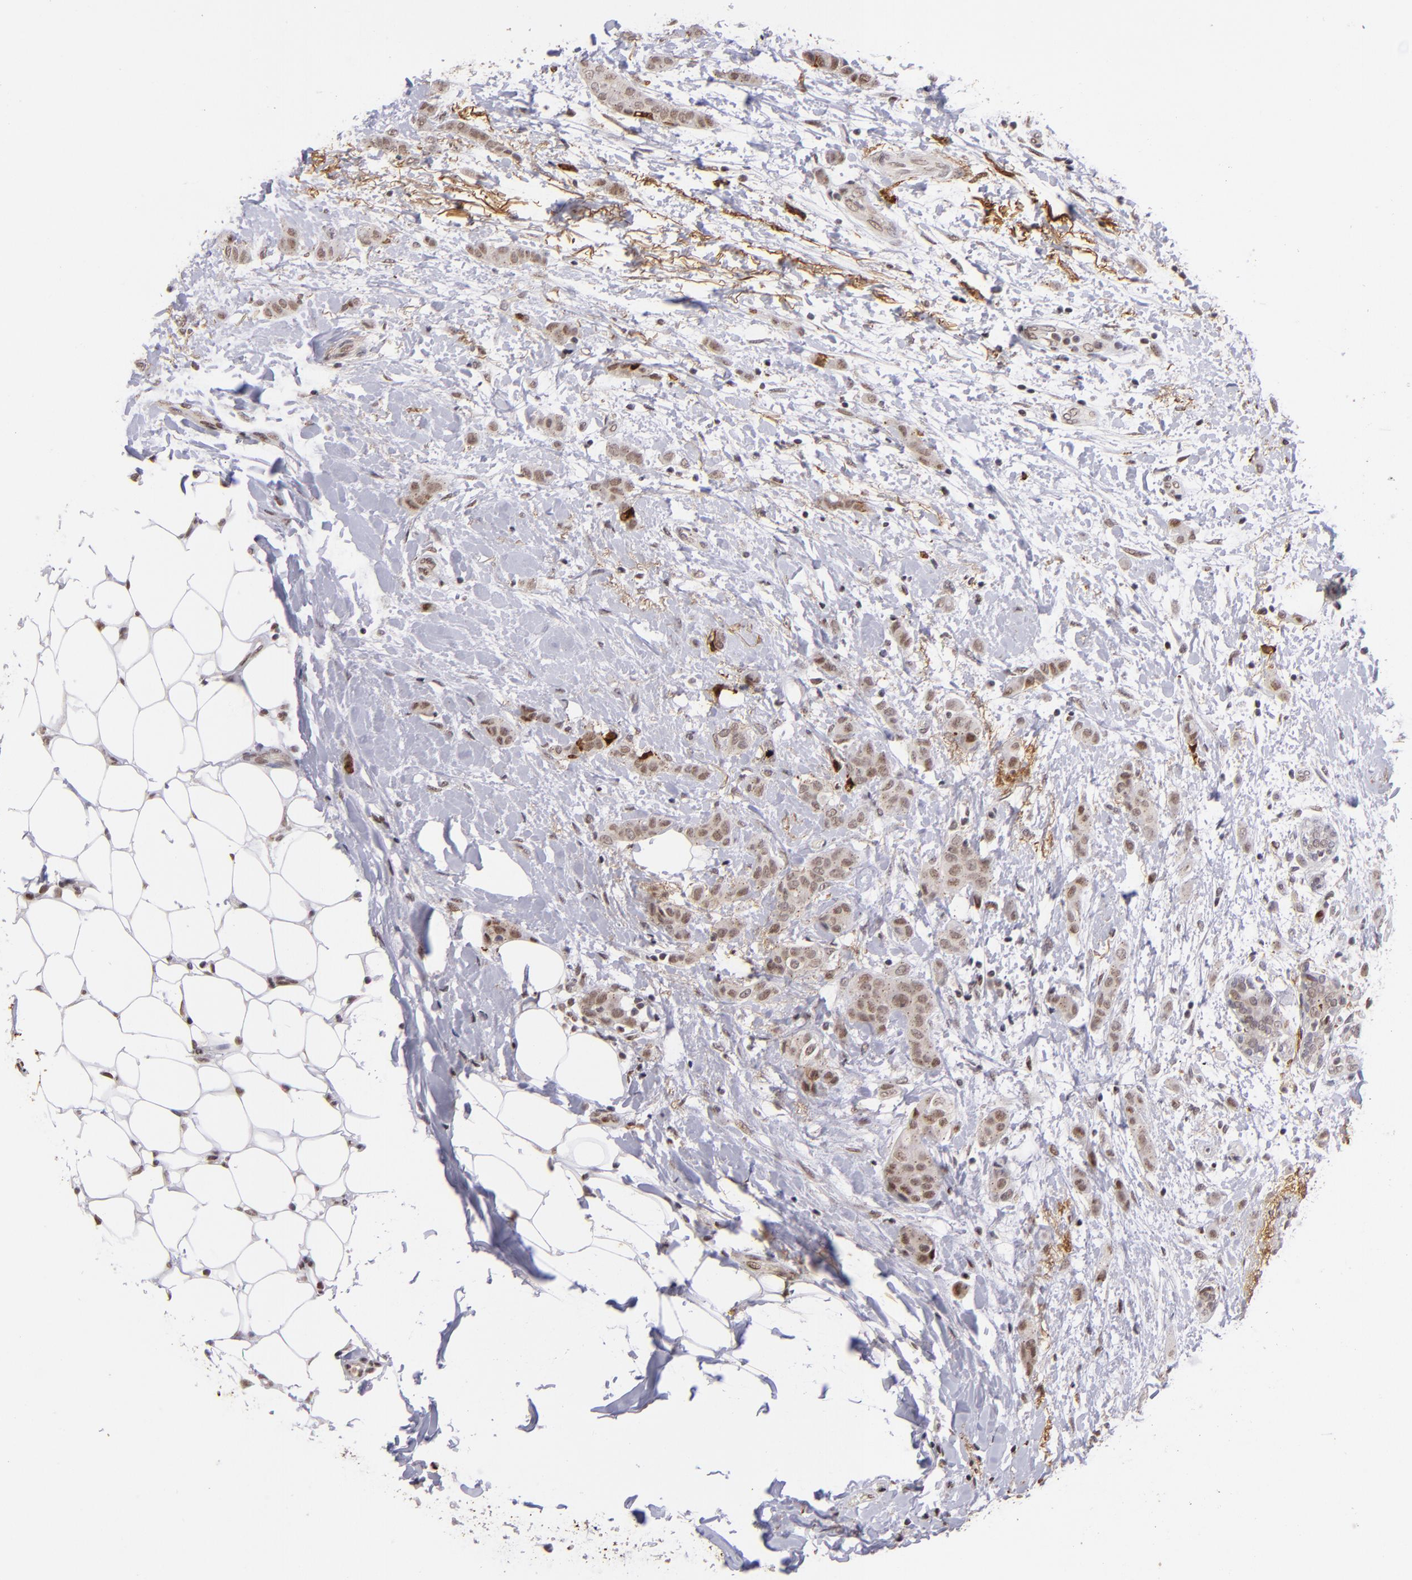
{"staining": {"intensity": "weak", "quantity": ">75%", "location": "cytoplasmic/membranous,nuclear"}, "tissue": "breast cancer", "cell_type": "Tumor cells", "image_type": "cancer", "snomed": [{"axis": "morphology", "description": "Lobular carcinoma"}, {"axis": "topography", "description": "Breast"}], "caption": "This is a micrograph of immunohistochemistry staining of breast cancer (lobular carcinoma), which shows weak expression in the cytoplasmic/membranous and nuclear of tumor cells.", "gene": "RXRG", "patient": {"sex": "female", "age": 55}}